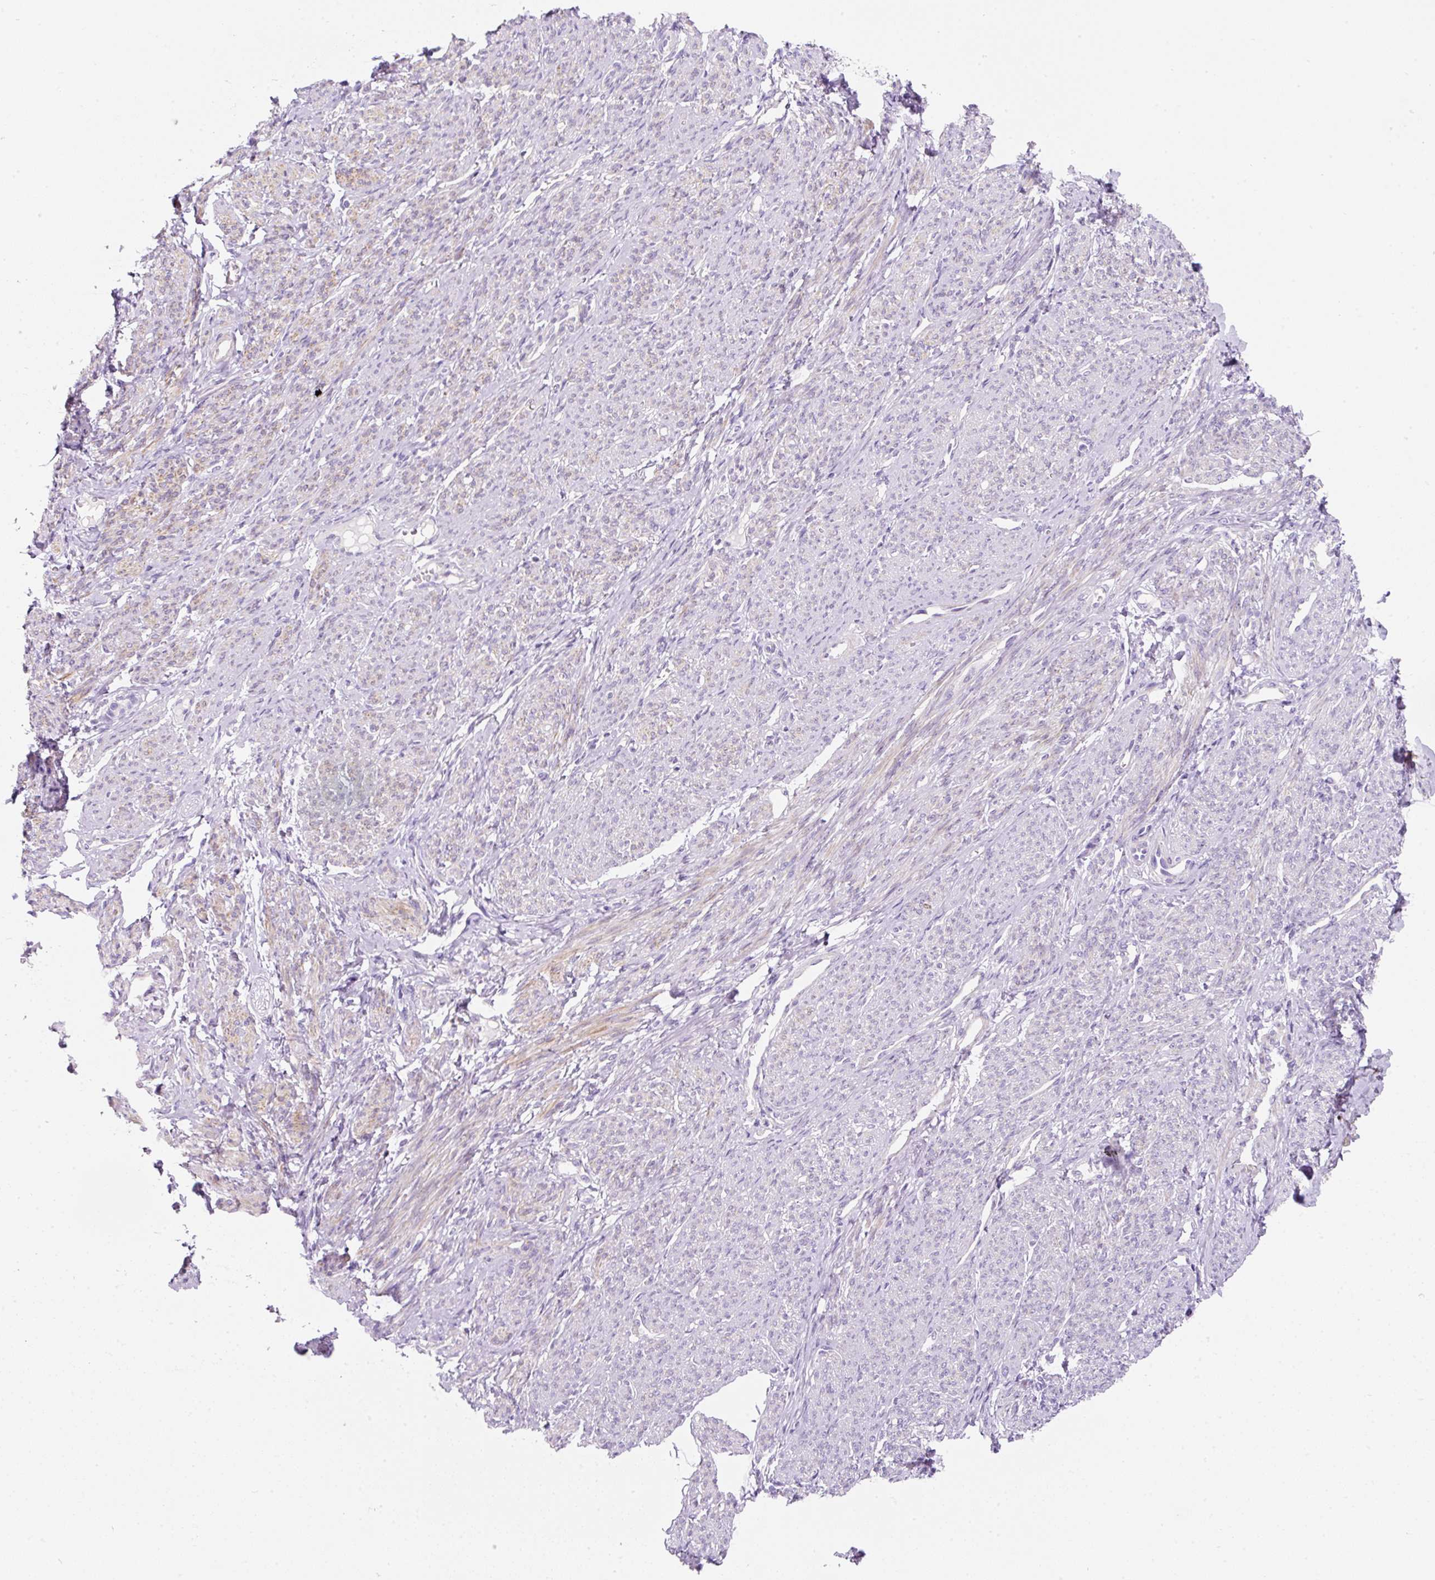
{"staining": {"intensity": "moderate", "quantity": "25%-75%", "location": "cytoplasmic/membranous"}, "tissue": "smooth muscle", "cell_type": "Smooth muscle cells", "image_type": "normal", "snomed": [{"axis": "morphology", "description": "Normal tissue, NOS"}, {"axis": "topography", "description": "Smooth muscle"}], "caption": "A brown stain shows moderate cytoplasmic/membranous expression of a protein in smooth muscle cells of benign human smooth muscle.", "gene": "ERAP2", "patient": {"sex": "female", "age": 65}}